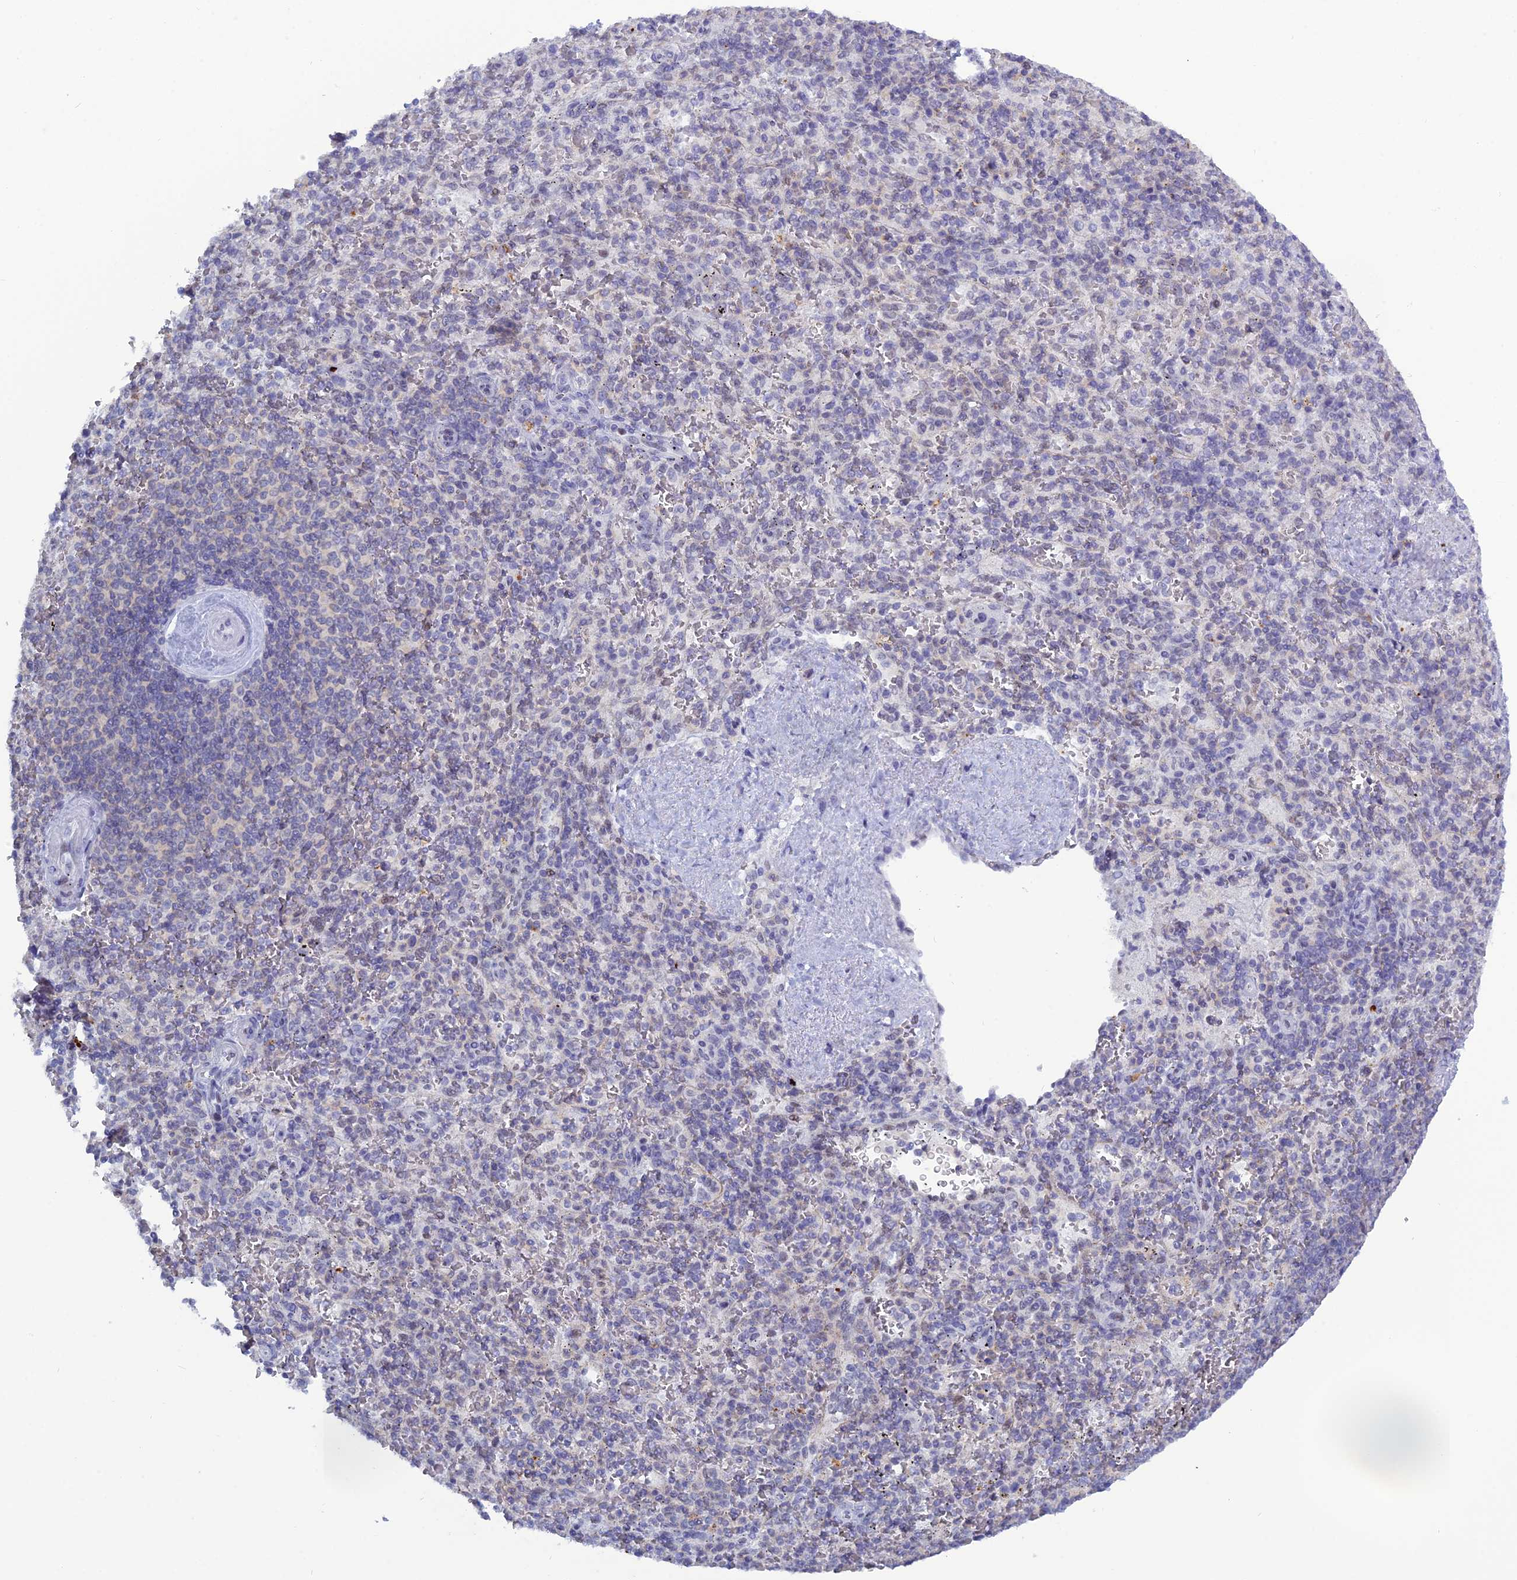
{"staining": {"intensity": "strong", "quantity": "<25%", "location": "cytoplasmic/membranous"}, "tissue": "spleen", "cell_type": "Cells in red pulp", "image_type": "normal", "snomed": [{"axis": "morphology", "description": "Normal tissue, NOS"}, {"axis": "topography", "description": "Spleen"}], "caption": "Immunohistochemistry (IHC) image of benign spleen: human spleen stained using immunohistochemistry (IHC) shows medium levels of strong protein expression localized specifically in the cytoplasmic/membranous of cells in red pulp, appearing as a cytoplasmic/membranous brown color.", "gene": "NOL4L", "patient": {"sex": "male", "age": 82}}